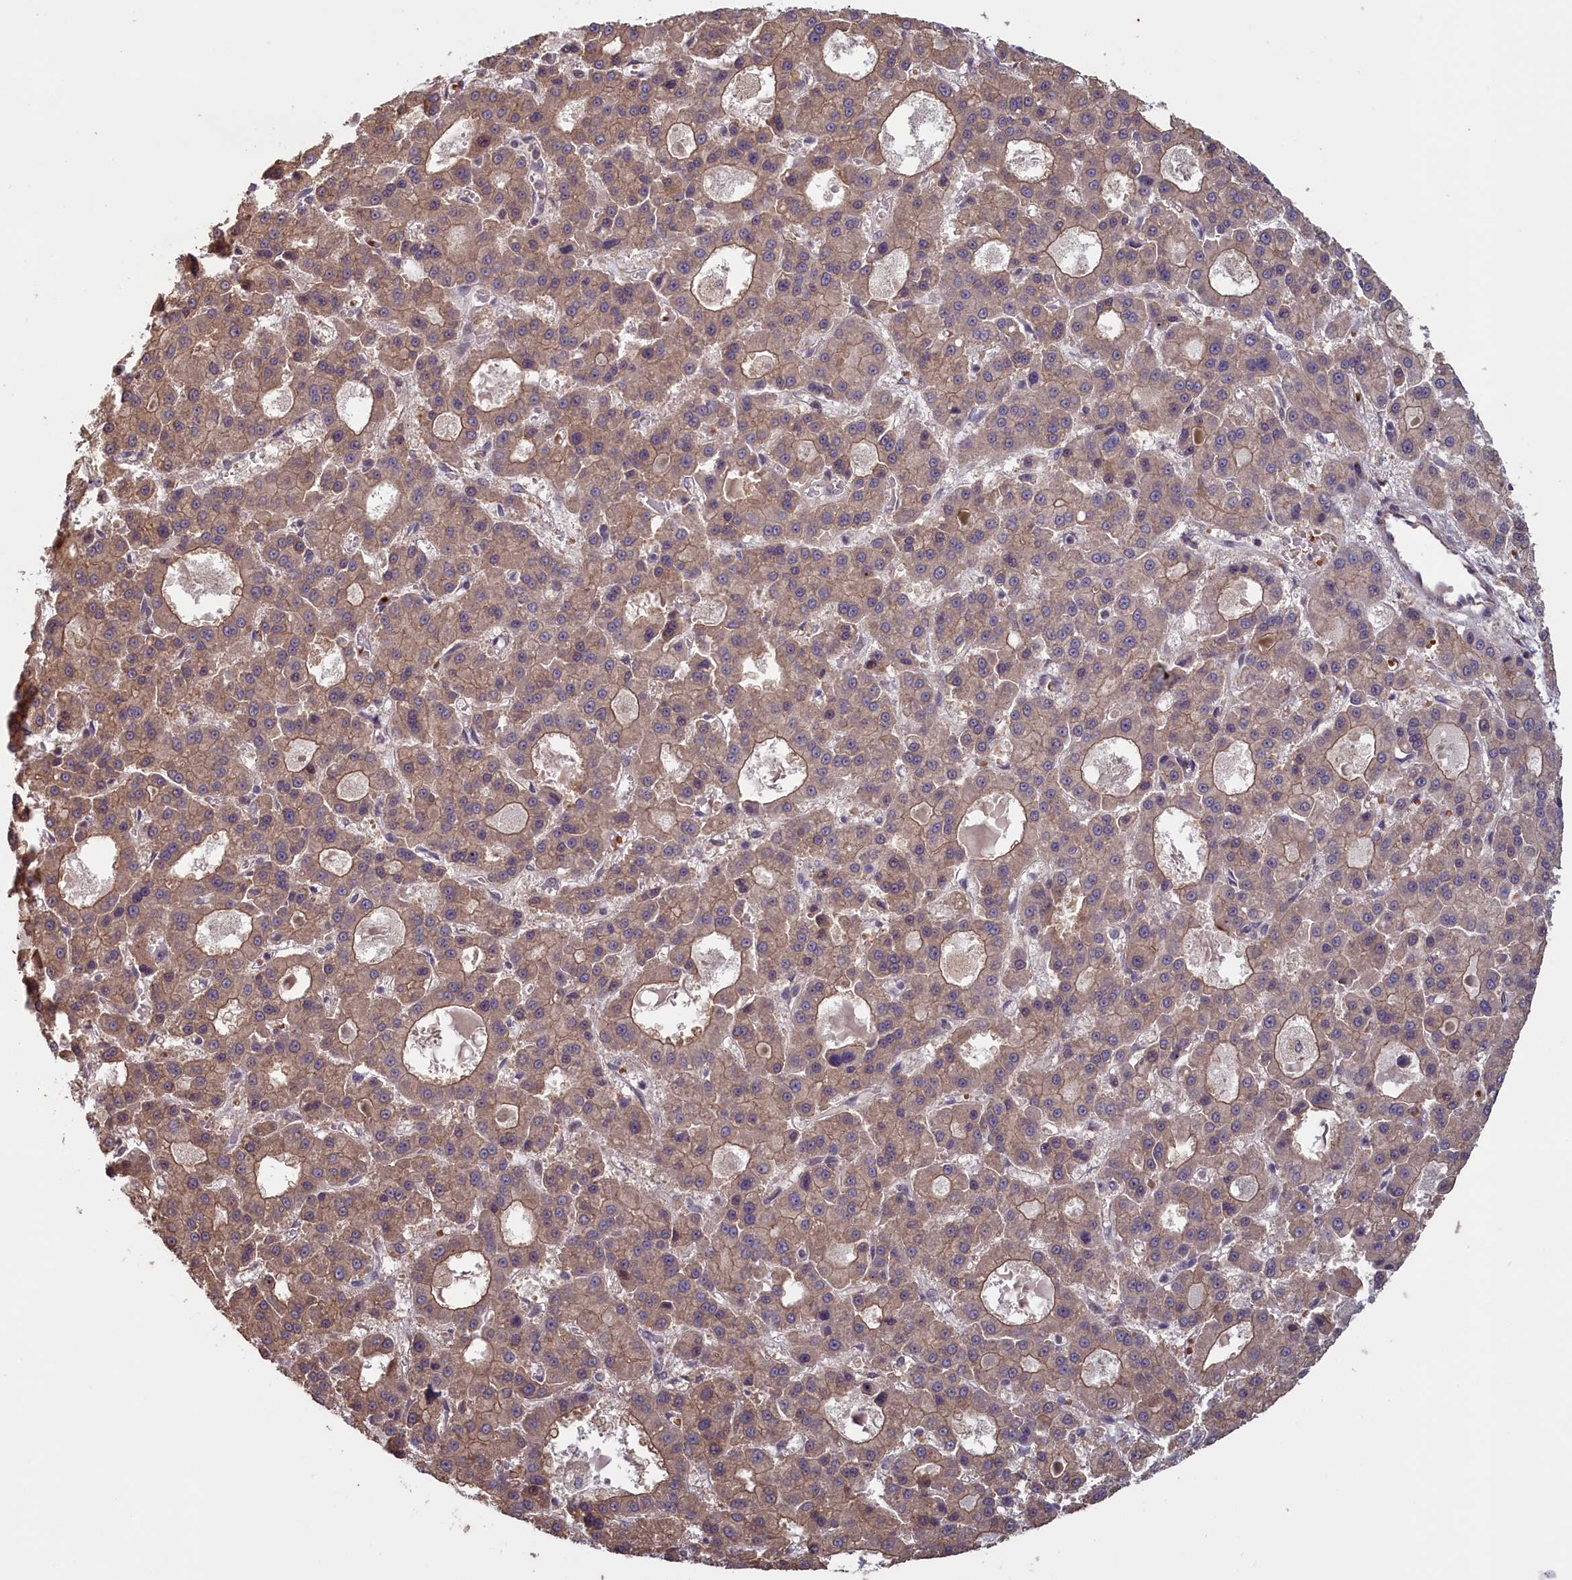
{"staining": {"intensity": "weak", "quantity": "25%-75%", "location": "cytoplasmic/membranous"}, "tissue": "liver cancer", "cell_type": "Tumor cells", "image_type": "cancer", "snomed": [{"axis": "morphology", "description": "Carcinoma, Hepatocellular, NOS"}, {"axis": "topography", "description": "Liver"}], "caption": "IHC (DAB) staining of human liver cancer (hepatocellular carcinoma) reveals weak cytoplasmic/membranous protein positivity in approximately 25%-75% of tumor cells.", "gene": "CIAO2B", "patient": {"sex": "male", "age": 70}}